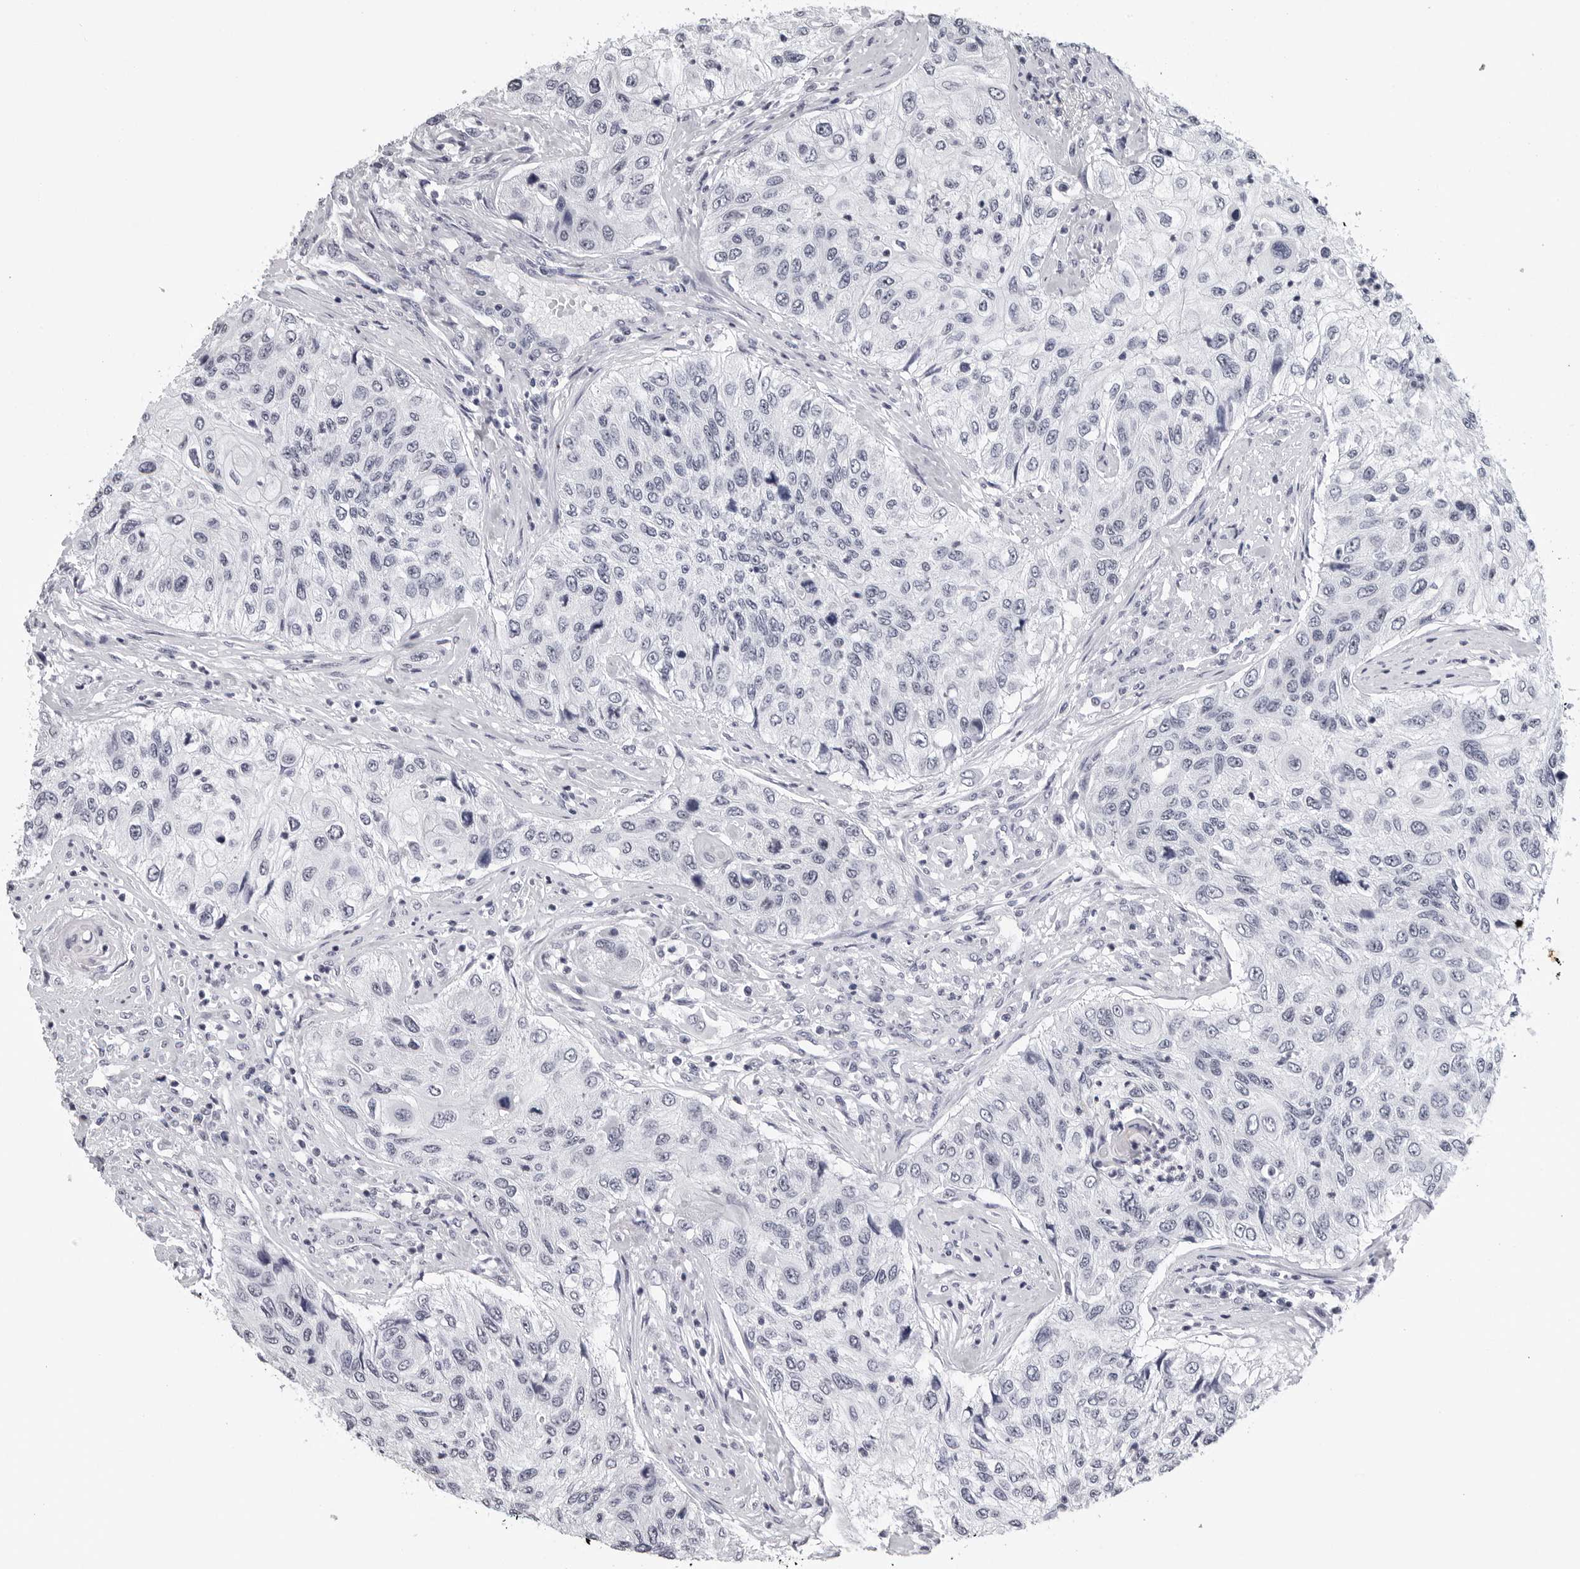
{"staining": {"intensity": "negative", "quantity": "none", "location": "none"}, "tissue": "urothelial cancer", "cell_type": "Tumor cells", "image_type": "cancer", "snomed": [{"axis": "morphology", "description": "Urothelial carcinoma, High grade"}, {"axis": "topography", "description": "Urinary bladder"}], "caption": "Immunohistochemistry (IHC) photomicrograph of urothelial carcinoma (high-grade) stained for a protein (brown), which shows no expression in tumor cells.", "gene": "GNL2", "patient": {"sex": "female", "age": 60}}